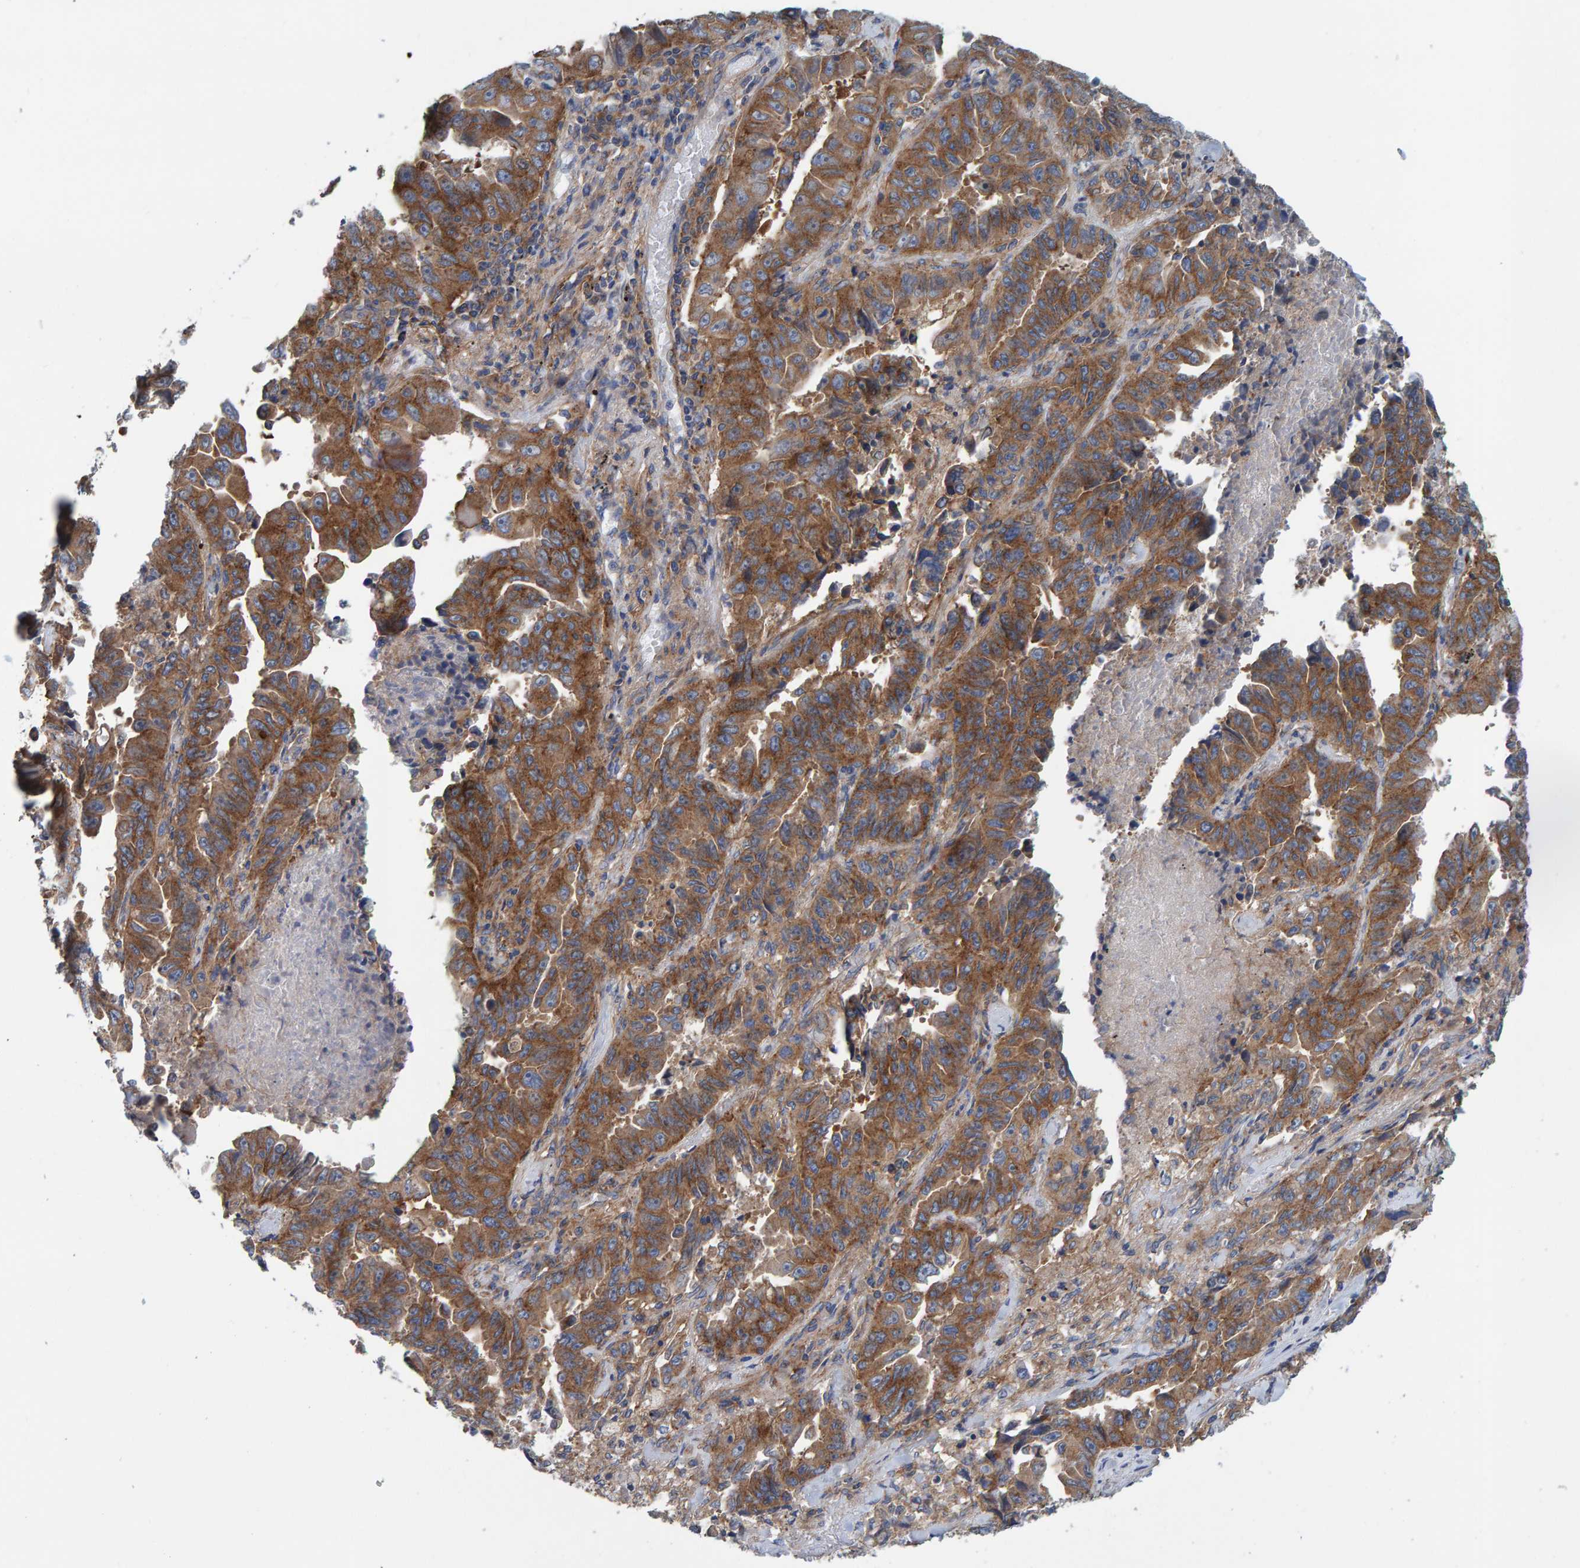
{"staining": {"intensity": "strong", "quantity": ">75%", "location": "cytoplasmic/membranous"}, "tissue": "lung cancer", "cell_type": "Tumor cells", "image_type": "cancer", "snomed": [{"axis": "morphology", "description": "Adenocarcinoma, NOS"}, {"axis": "topography", "description": "Lung"}], "caption": "Brown immunohistochemical staining in lung cancer reveals strong cytoplasmic/membranous staining in approximately >75% of tumor cells.", "gene": "MKLN1", "patient": {"sex": "female", "age": 51}}